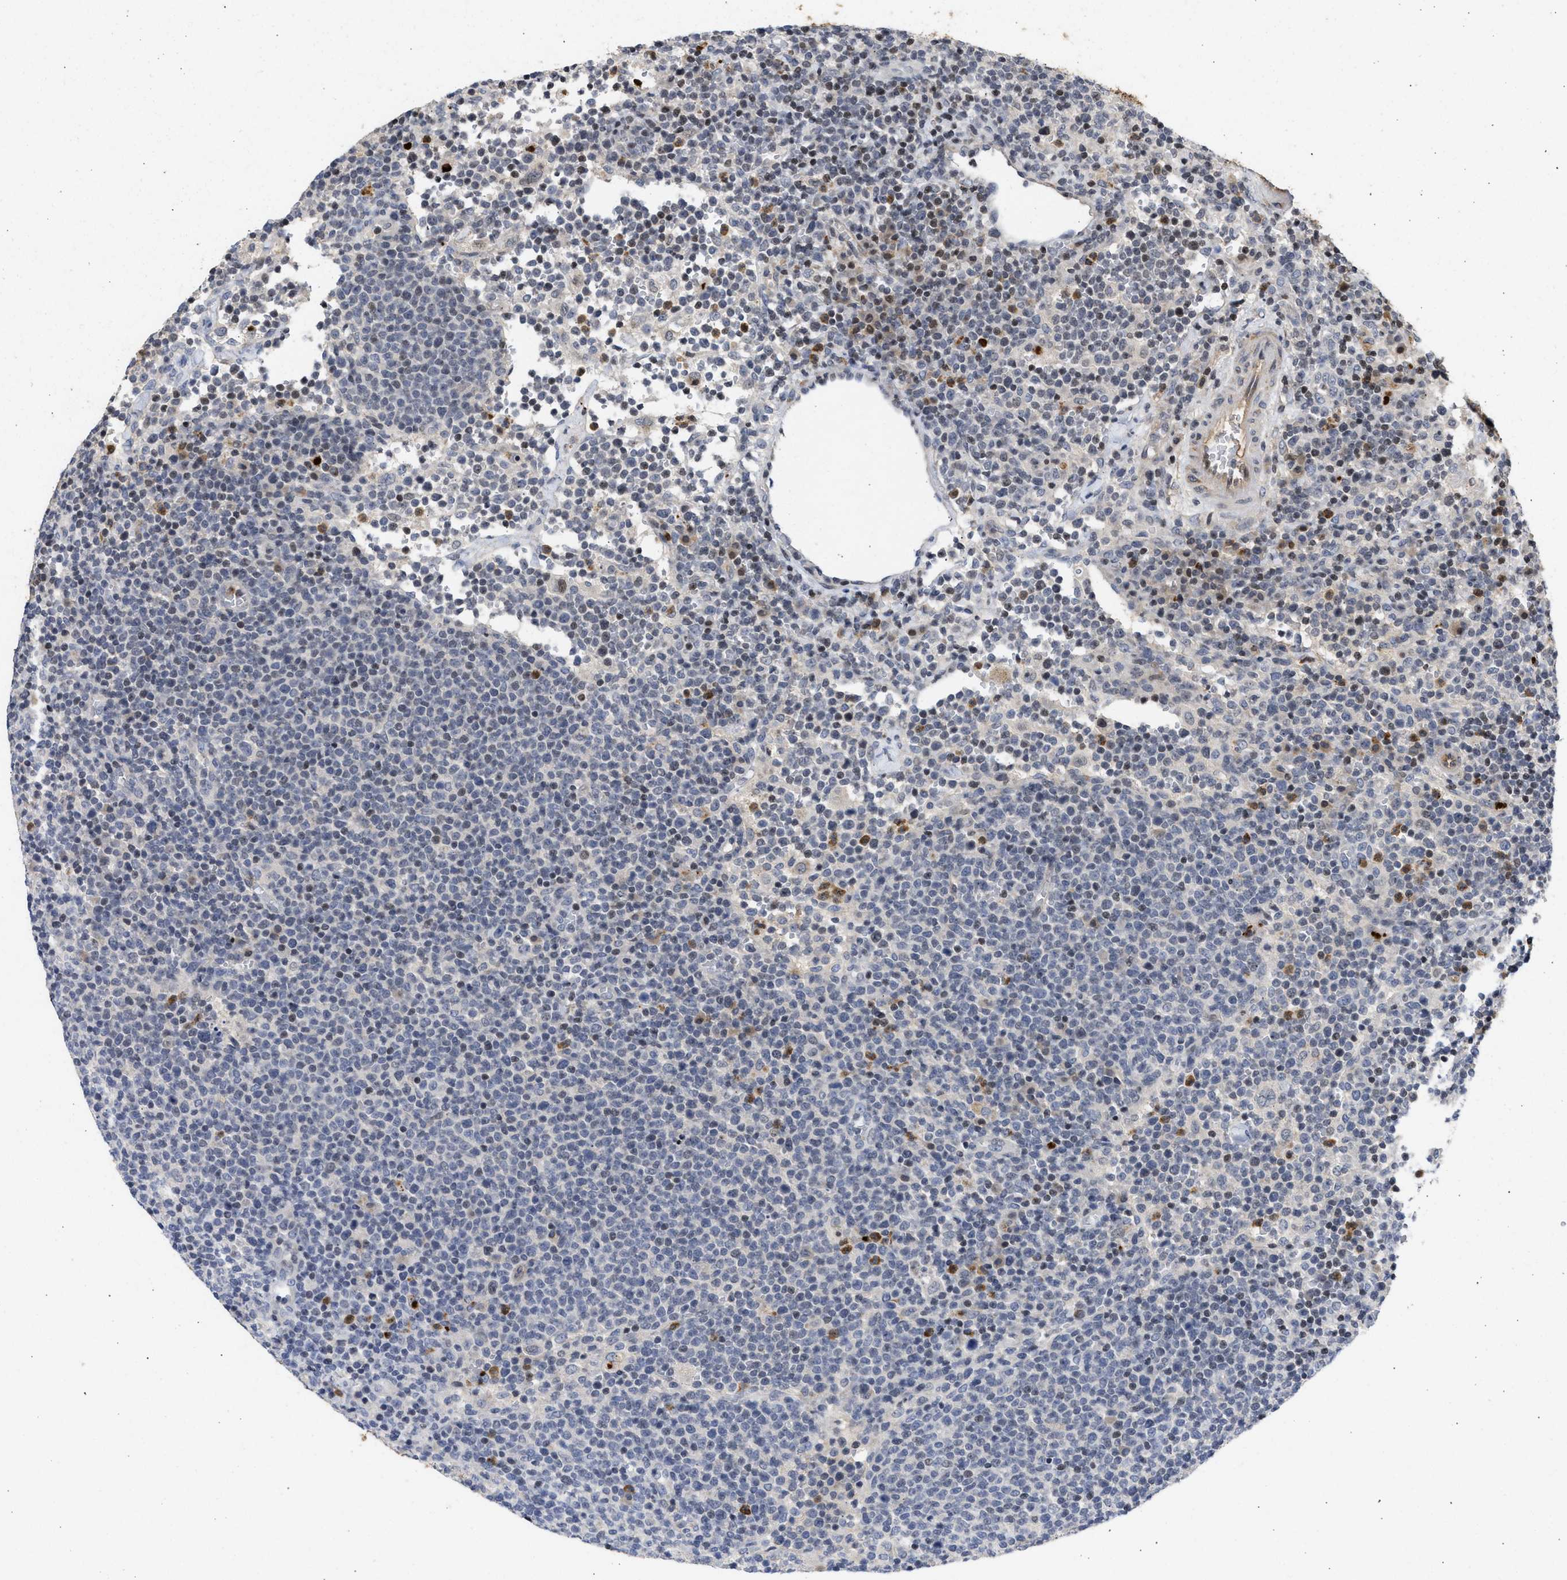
{"staining": {"intensity": "moderate", "quantity": "25%-75%", "location": "nuclear"}, "tissue": "lymphoma", "cell_type": "Tumor cells", "image_type": "cancer", "snomed": [{"axis": "morphology", "description": "Malignant lymphoma, non-Hodgkin's type, High grade"}, {"axis": "topography", "description": "Lymph node"}], "caption": "High-grade malignant lymphoma, non-Hodgkin's type tissue displays moderate nuclear staining in approximately 25%-75% of tumor cells", "gene": "ENSG00000142539", "patient": {"sex": "male", "age": 61}}